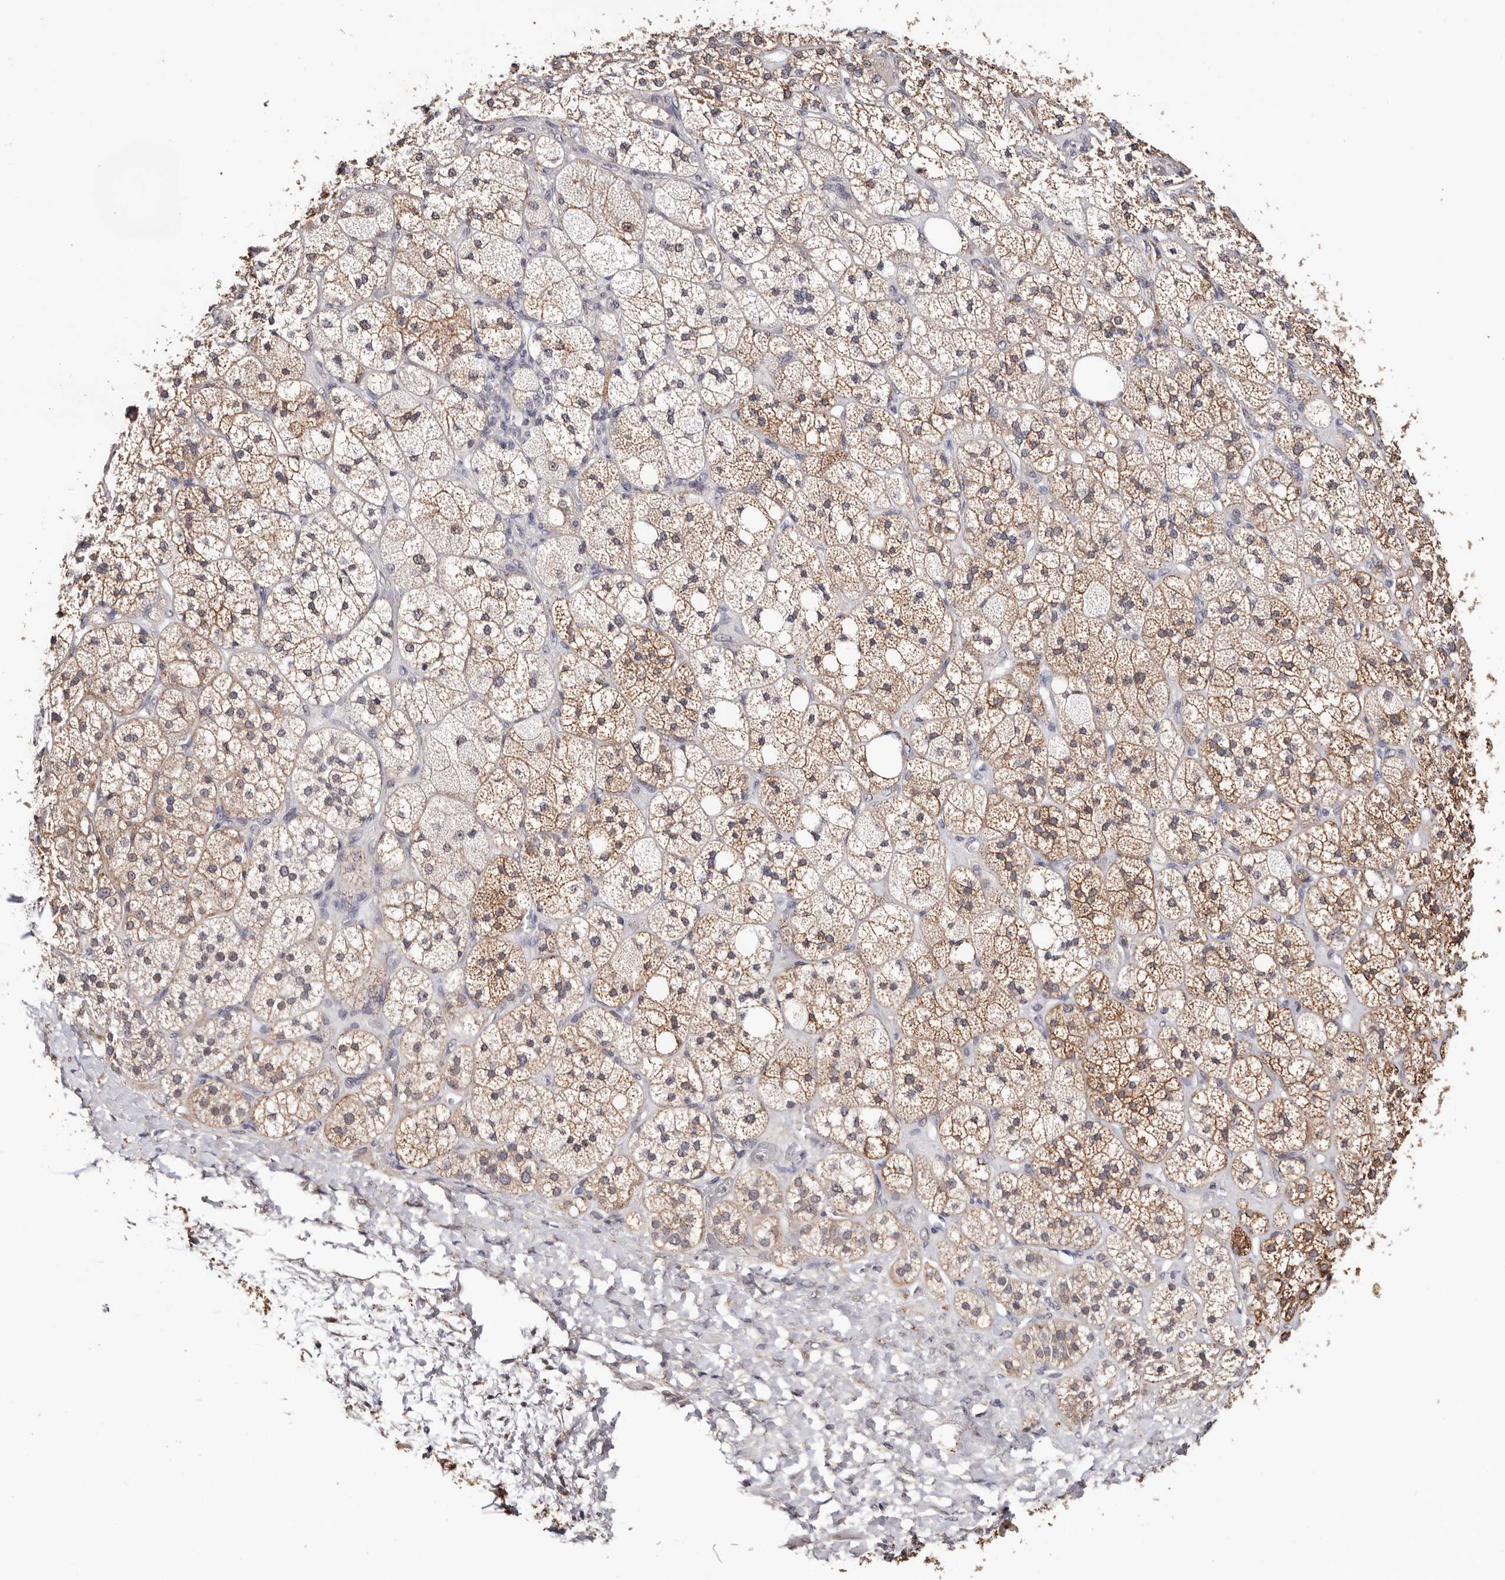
{"staining": {"intensity": "moderate", "quantity": ">75%", "location": "cytoplasmic/membranous"}, "tissue": "adrenal gland", "cell_type": "Glandular cells", "image_type": "normal", "snomed": [{"axis": "morphology", "description": "Normal tissue, NOS"}, {"axis": "topography", "description": "Adrenal gland"}], "caption": "Adrenal gland stained for a protein displays moderate cytoplasmic/membranous positivity in glandular cells. The staining was performed using DAB to visualize the protein expression in brown, while the nuclei were stained in blue with hematoxylin (Magnification: 20x).", "gene": "TYW3", "patient": {"sex": "male", "age": 61}}